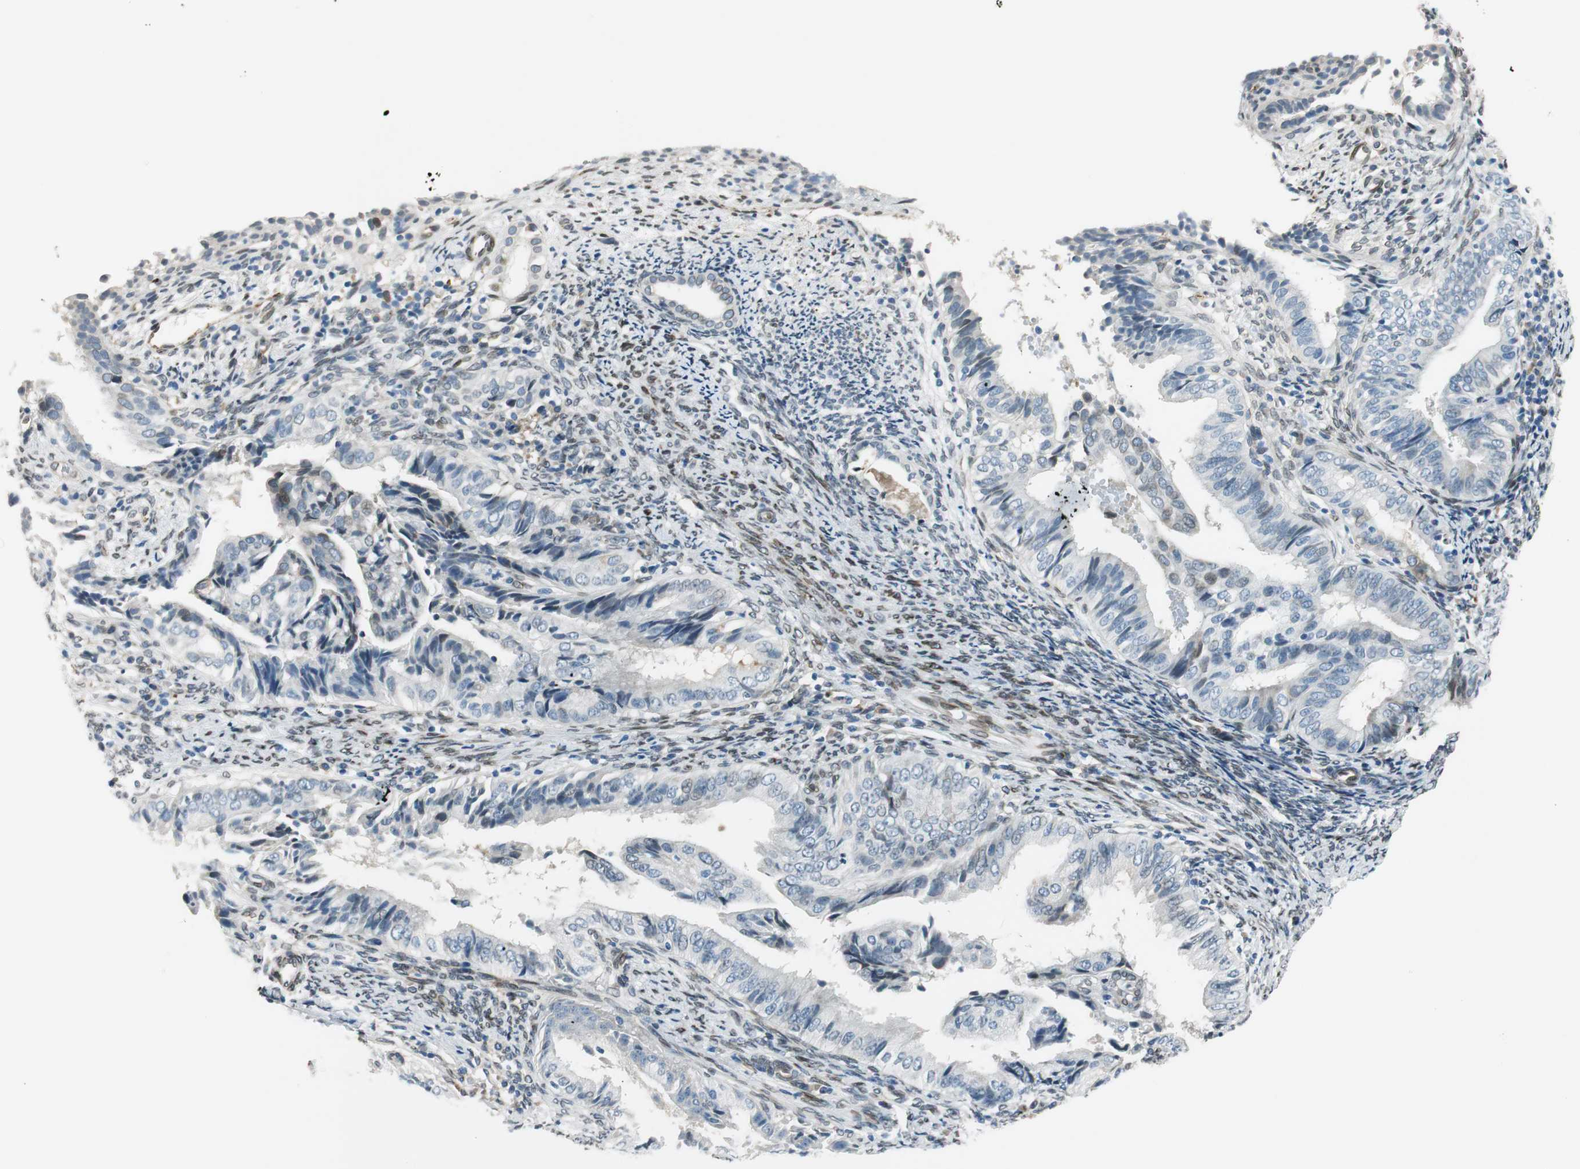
{"staining": {"intensity": "negative", "quantity": "none", "location": "none"}, "tissue": "endometrial cancer", "cell_type": "Tumor cells", "image_type": "cancer", "snomed": [{"axis": "morphology", "description": "Adenocarcinoma, NOS"}, {"axis": "topography", "description": "Endometrium"}], "caption": "Immunohistochemistry (IHC) histopathology image of neoplastic tissue: human endometrial adenocarcinoma stained with DAB displays no significant protein staining in tumor cells.", "gene": "TMEM260", "patient": {"sex": "female", "age": 58}}